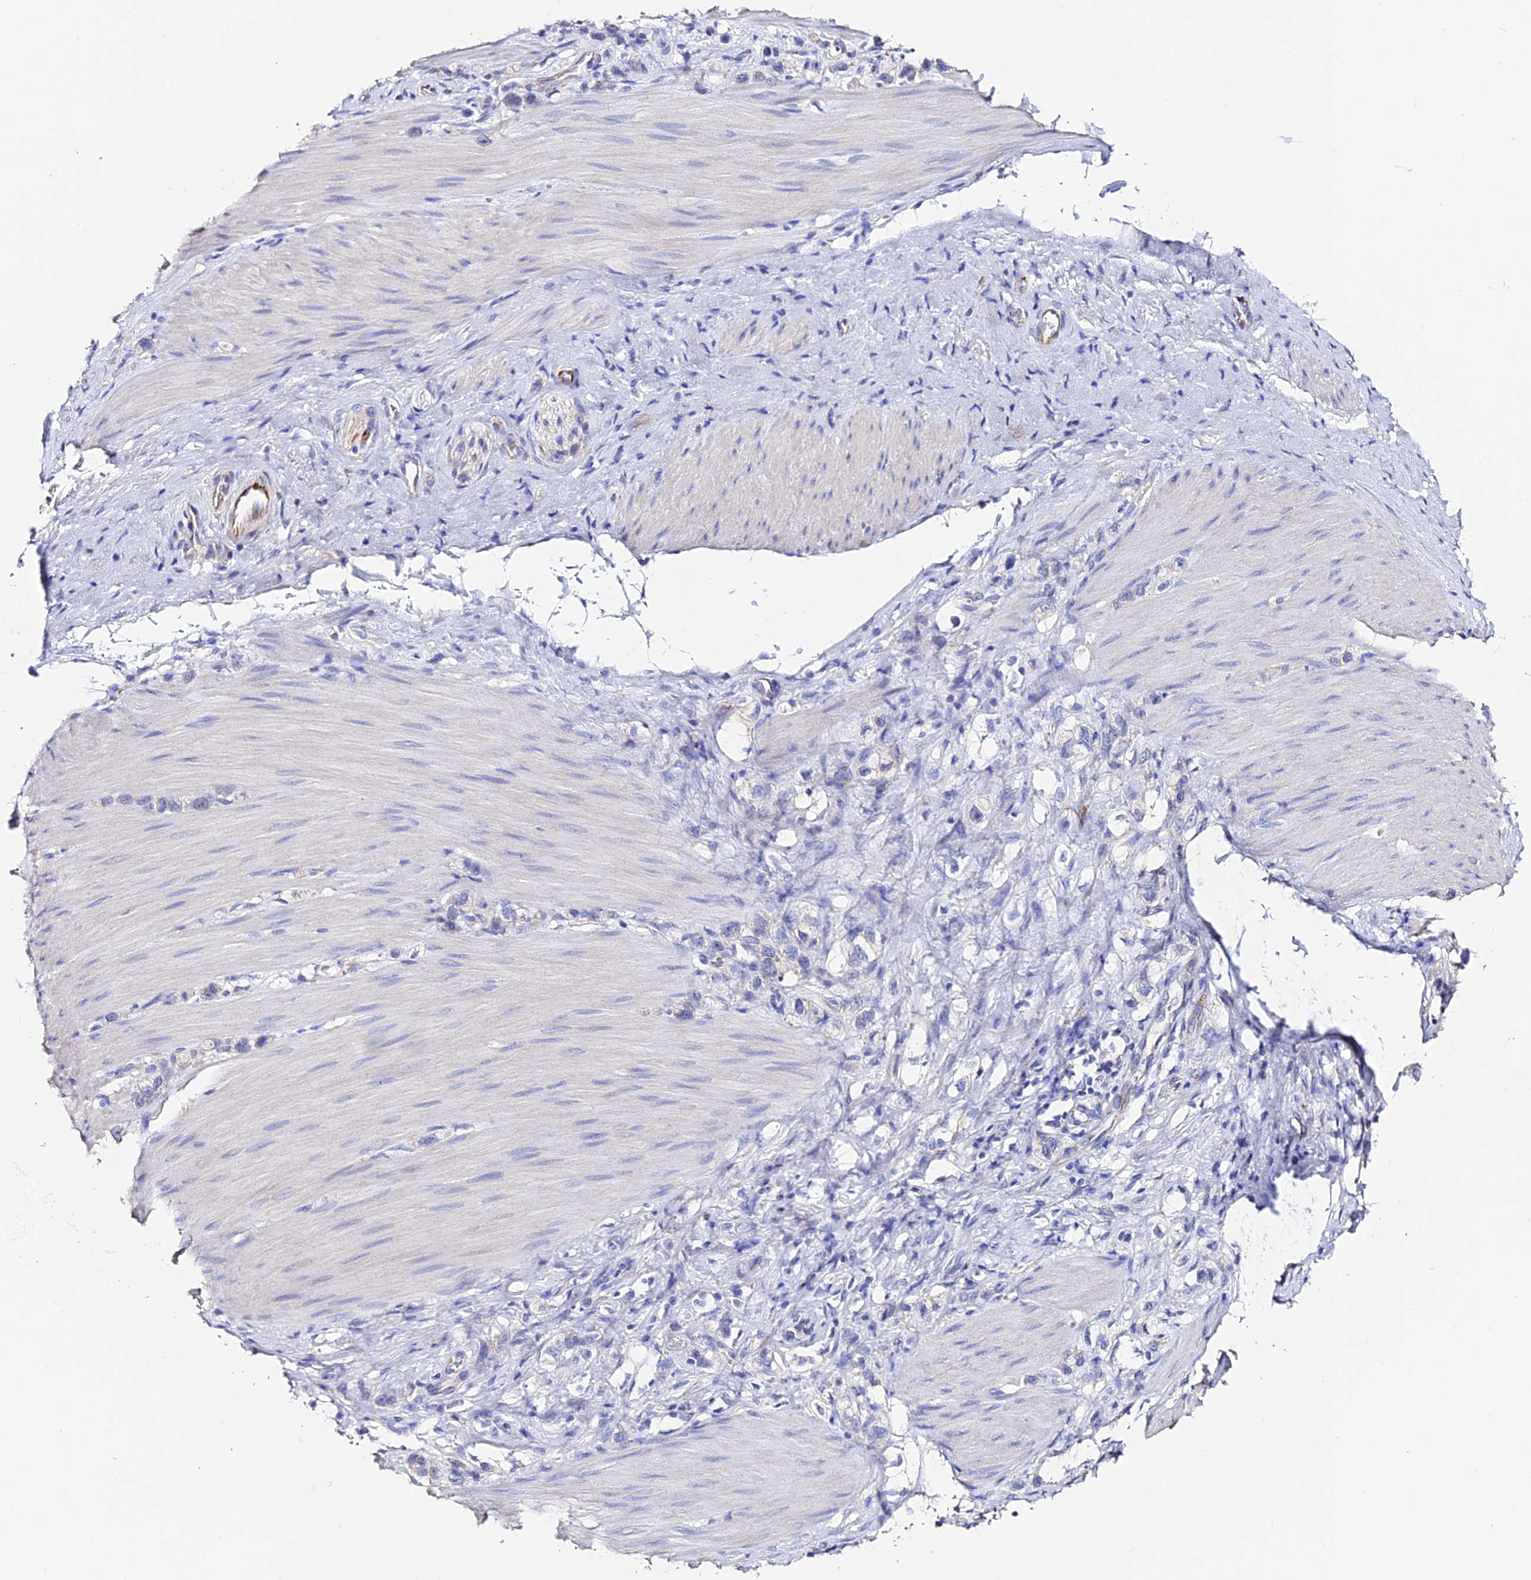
{"staining": {"intensity": "negative", "quantity": "none", "location": "none"}, "tissue": "stomach cancer", "cell_type": "Tumor cells", "image_type": "cancer", "snomed": [{"axis": "morphology", "description": "Adenocarcinoma, NOS"}, {"axis": "topography", "description": "Stomach"}], "caption": "A high-resolution photomicrograph shows IHC staining of adenocarcinoma (stomach), which shows no significant positivity in tumor cells.", "gene": "ESM1", "patient": {"sex": "female", "age": 65}}